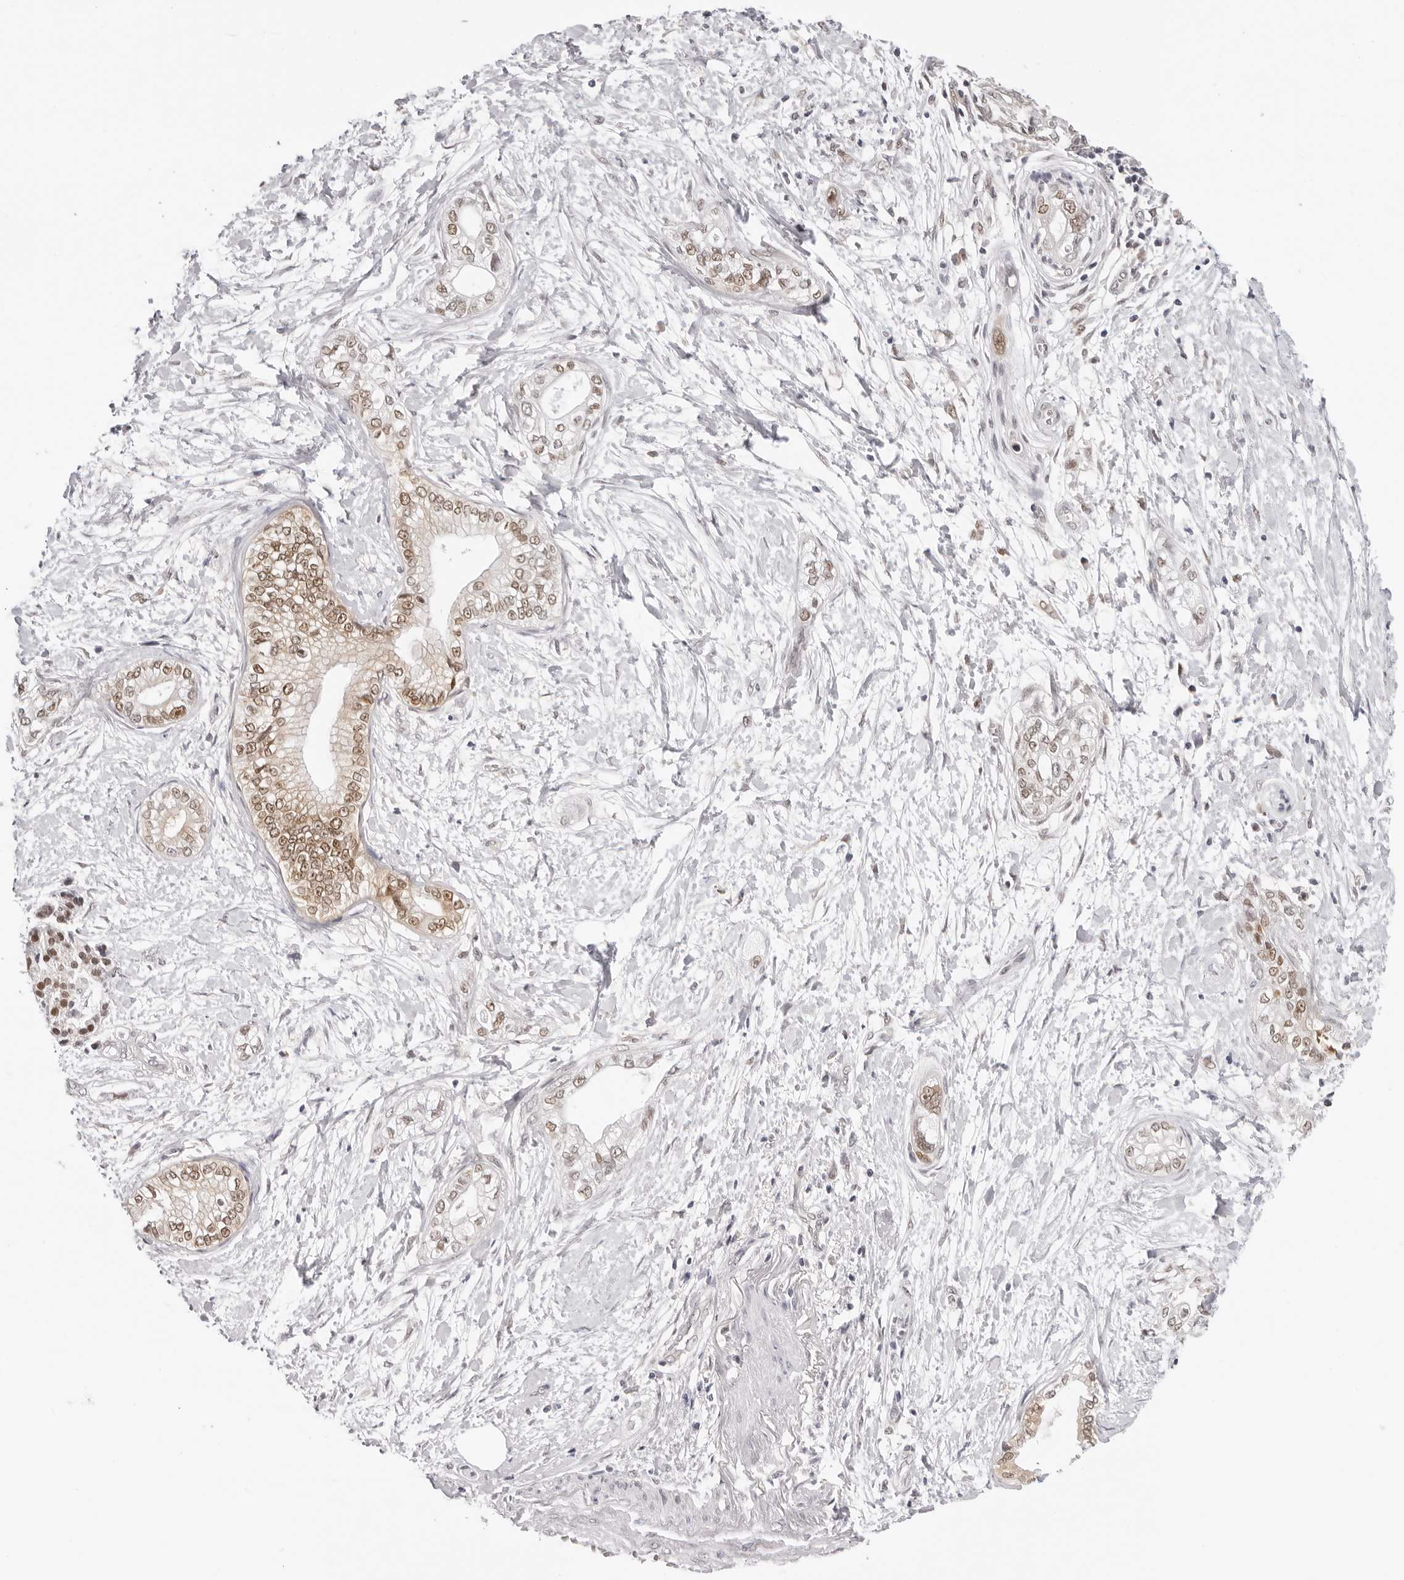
{"staining": {"intensity": "moderate", "quantity": ">75%", "location": "nuclear"}, "tissue": "pancreatic cancer", "cell_type": "Tumor cells", "image_type": "cancer", "snomed": [{"axis": "morphology", "description": "Adenocarcinoma, NOS"}, {"axis": "topography", "description": "Pancreas"}], "caption": "Immunohistochemical staining of adenocarcinoma (pancreatic) demonstrates medium levels of moderate nuclear positivity in approximately >75% of tumor cells.", "gene": "WDR77", "patient": {"sex": "male", "age": 68}}